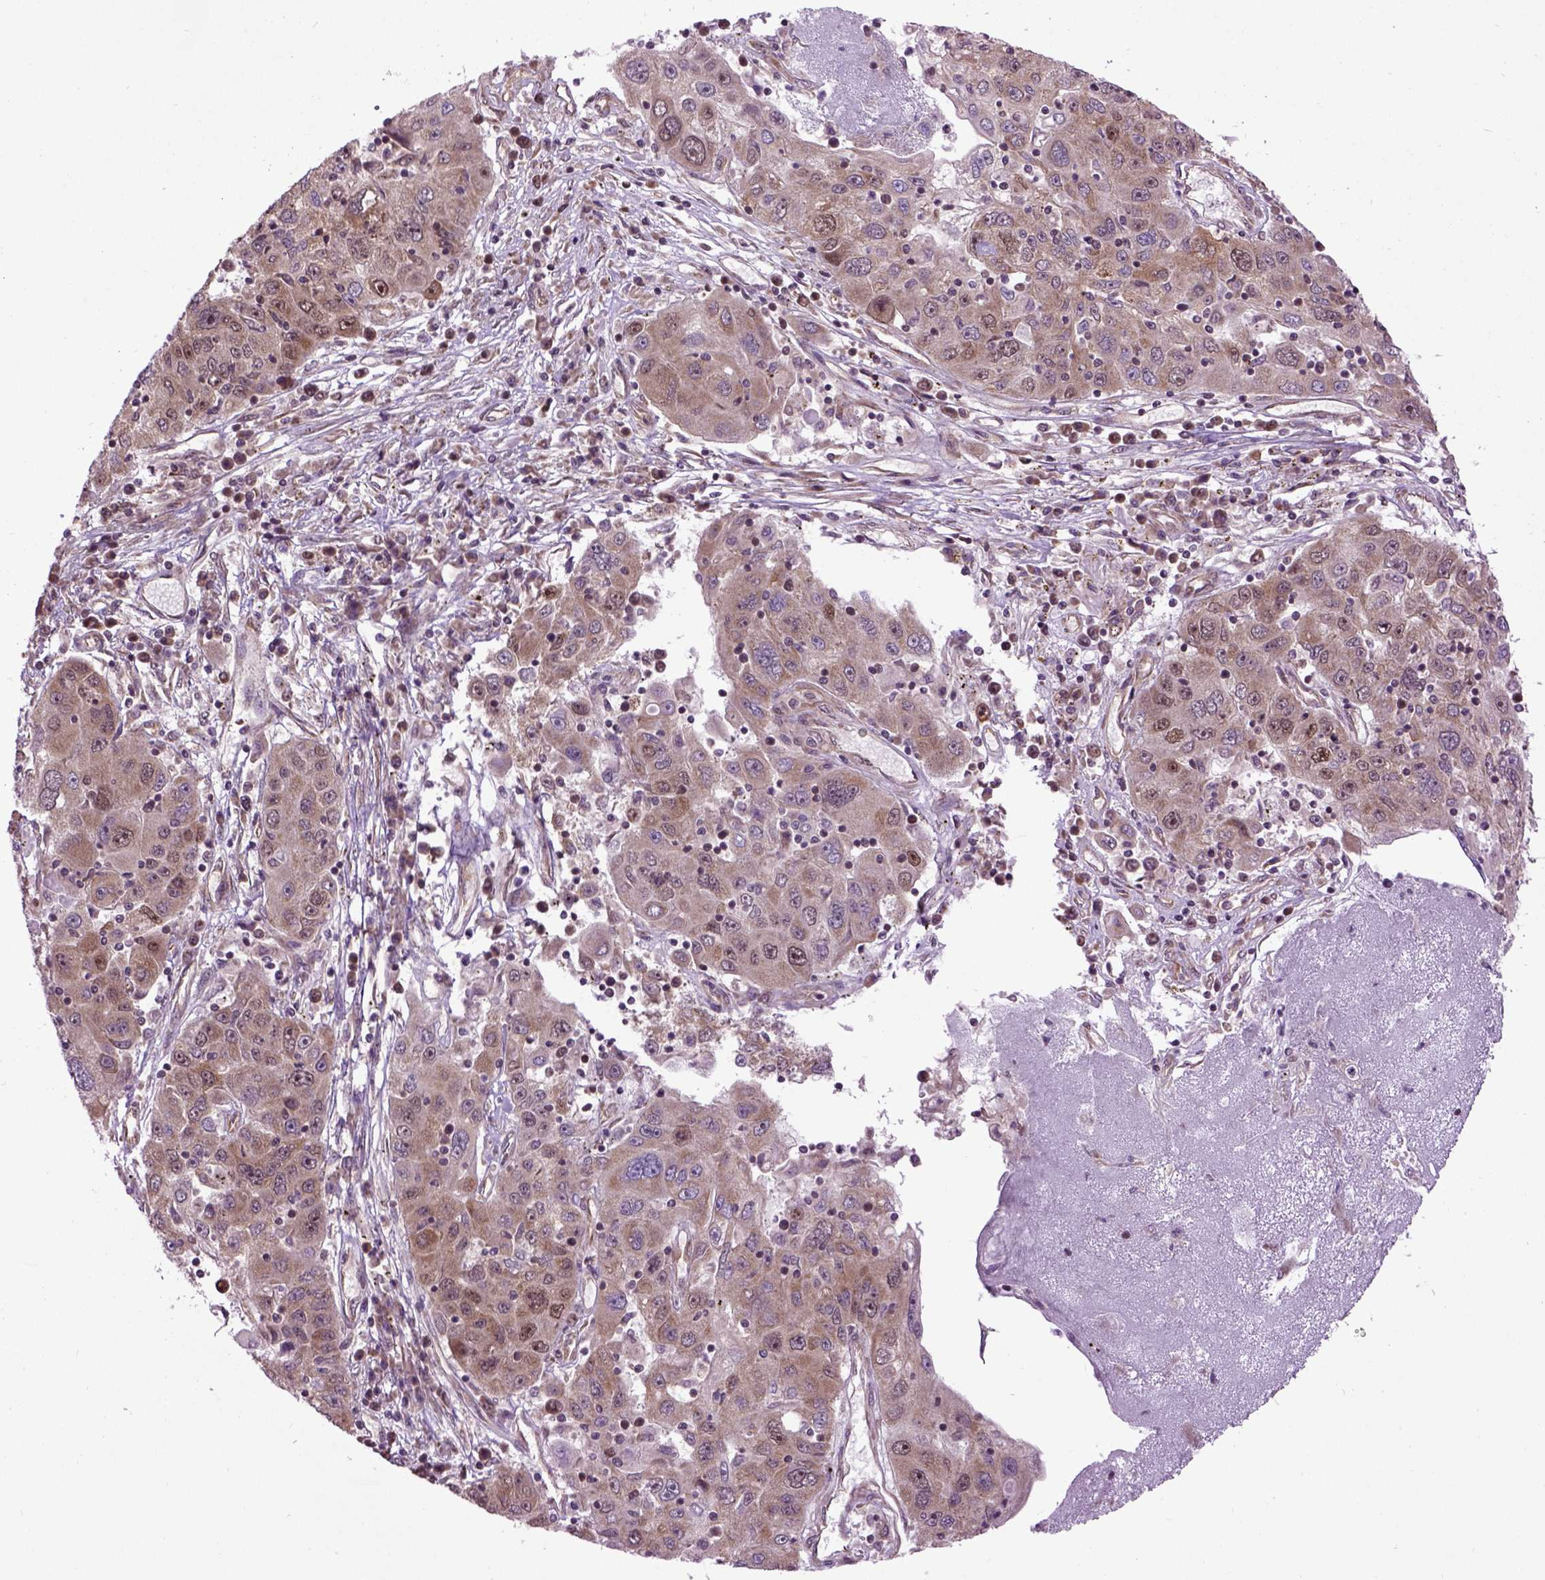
{"staining": {"intensity": "moderate", "quantity": ">75%", "location": "cytoplasmic/membranous"}, "tissue": "stomach cancer", "cell_type": "Tumor cells", "image_type": "cancer", "snomed": [{"axis": "morphology", "description": "Adenocarcinoma, NOS"}, {"axis": "topography", "description": "Stomach"}], "caption": "Stomach cancer tissue displays moderate cytoplasmic/membranous positivity in about >75% of tumor cells, visualized by immunohistochemistry. The staining was performed using DAB (3,3'-diaminobenzidine), with brown indicating positive protein expression. Nuclei are stained blue with hematoxylin.", "gene": "WDR48", "patient": {"sex": "male", "age": 56}}